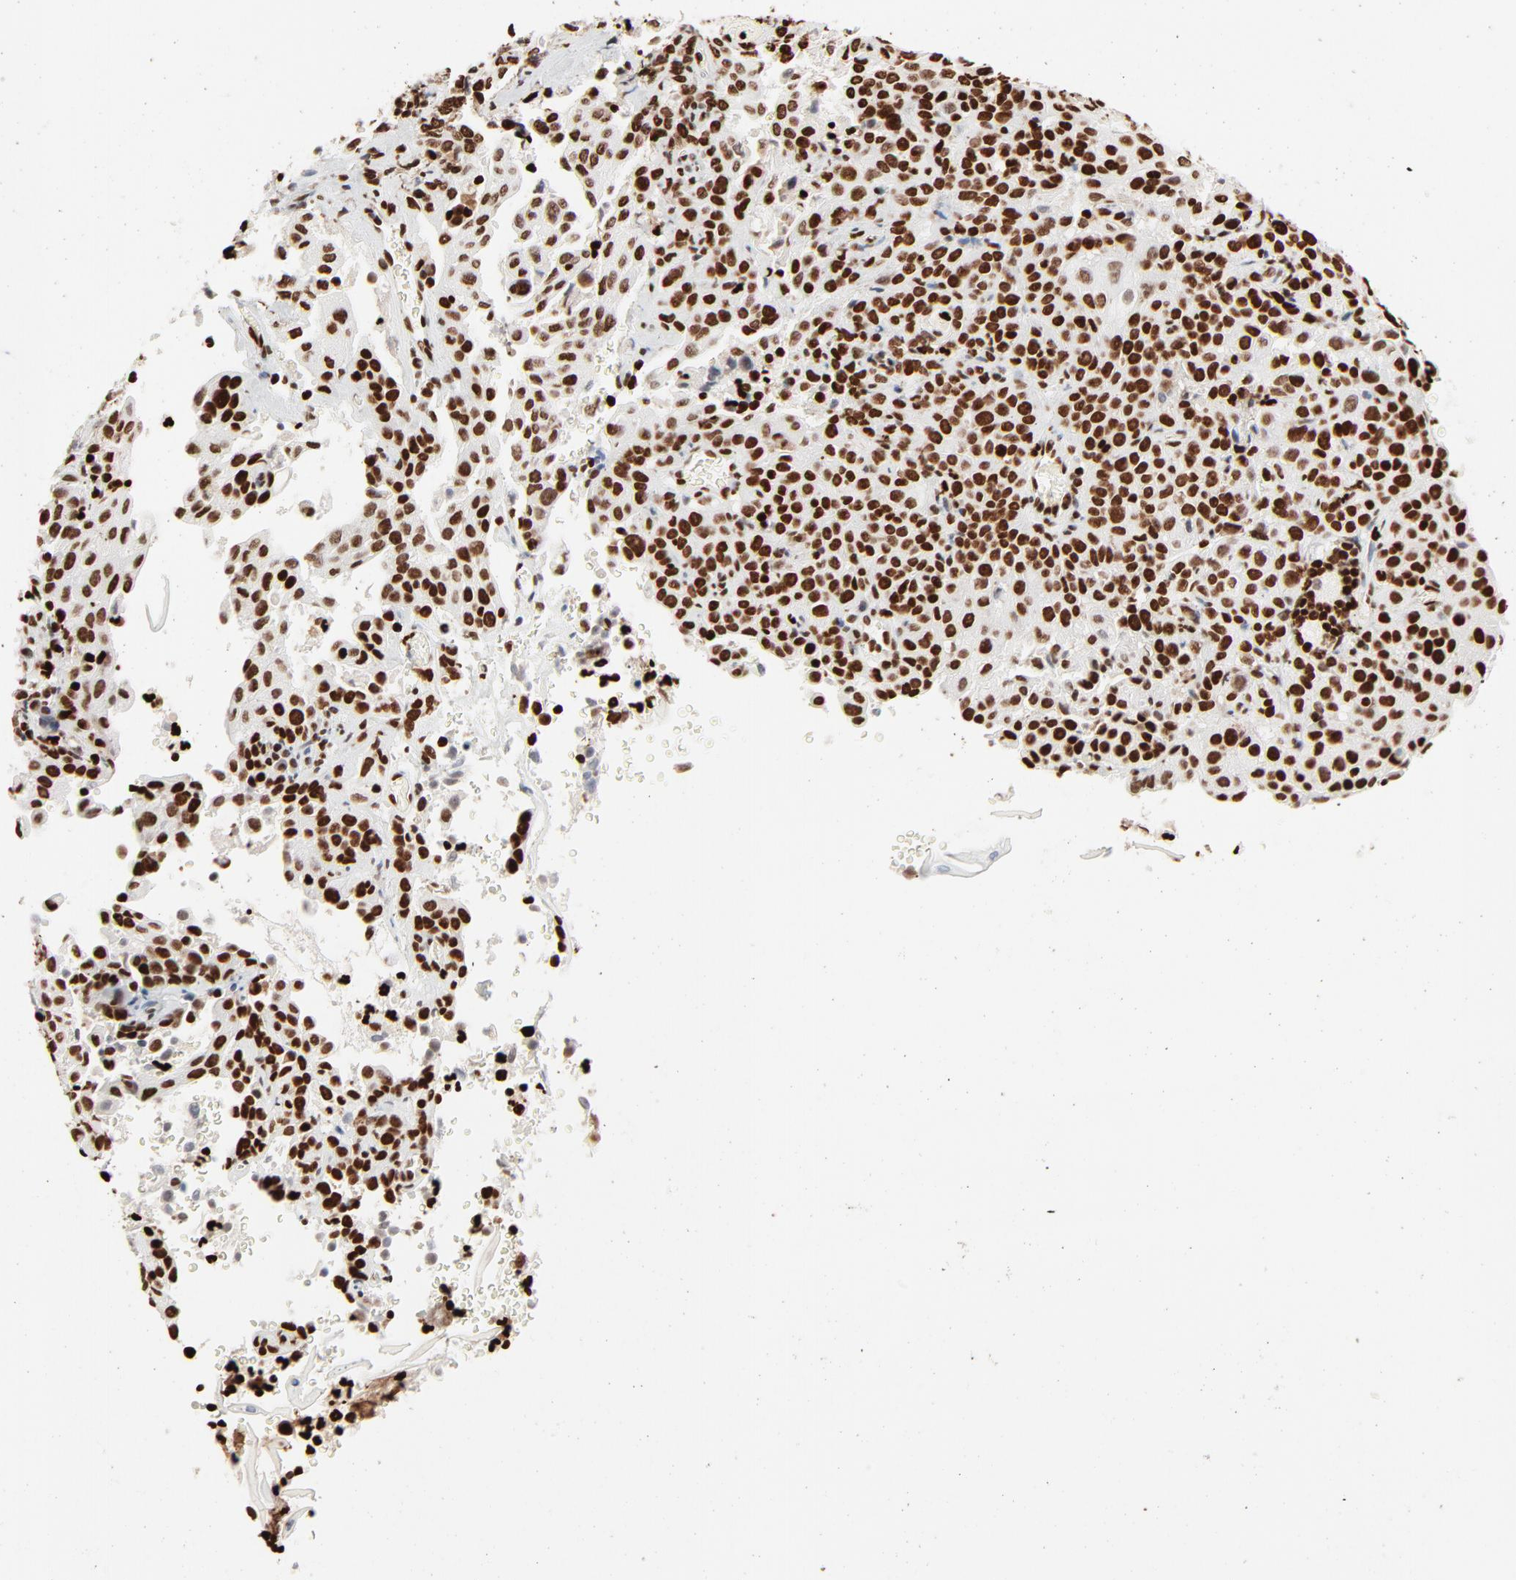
{"staining": {"intensity": "strong", "quantity": ">75%", "location": "nuclear"}, "tissue": "cervical cancer", "cell_type": "Tumor cells", "image_type": "cancer", "snomed": [{"axis": "morphology", "description": "Squamous cell carcinoma, NOS"}, {"axis": "topography", "description": "Cervix"}], "caption": "Immunohistochemical staining of human cervical cancer (squamous cell carcinoma) exhibits high levels of strong nuclear protein expression in about >75% of tumor cells.", "gene": "HMGB2", "patient": {"sex": "female", "age": 41}}